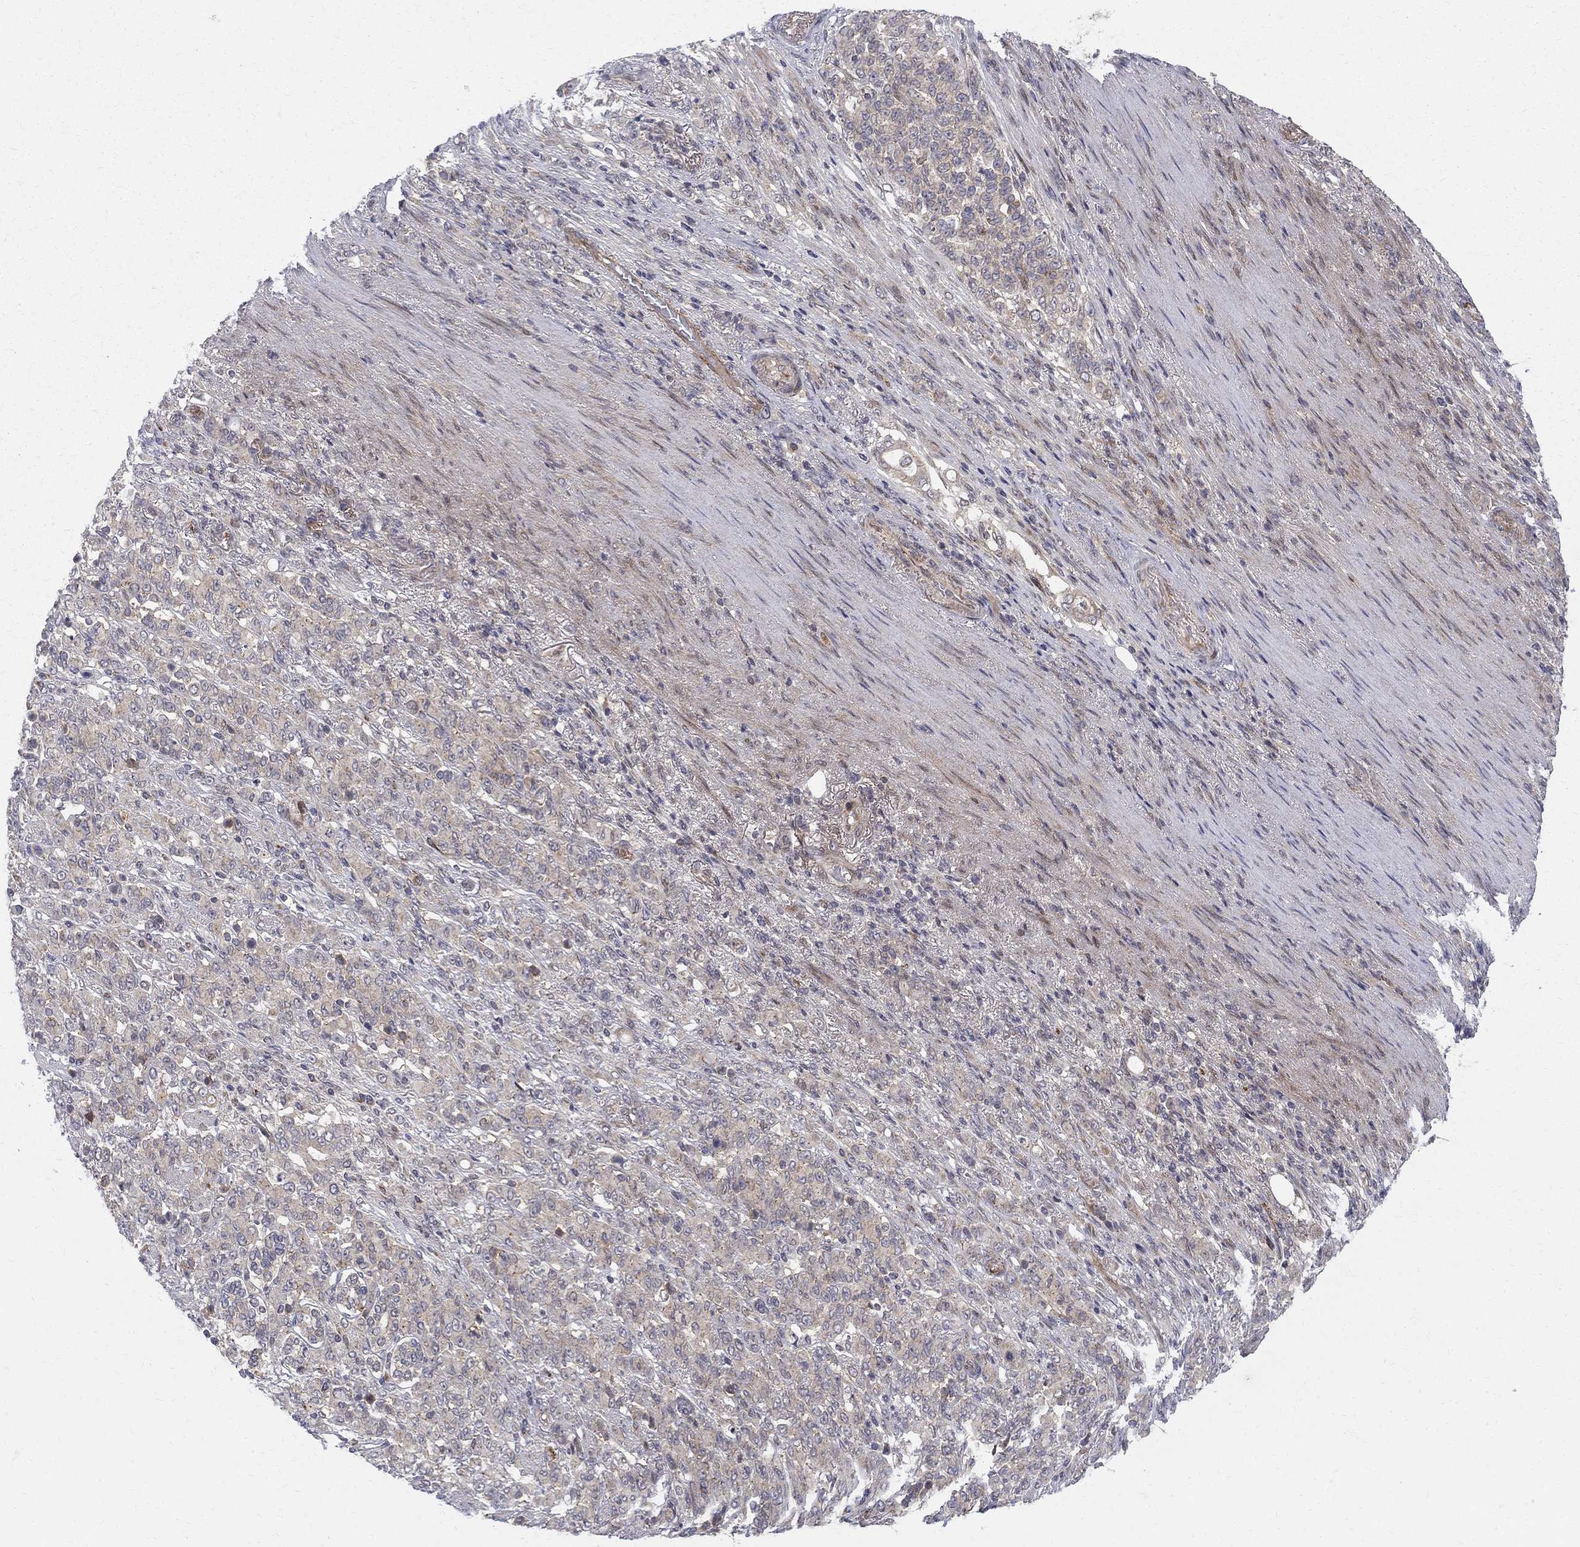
{"staining": {"intensity": "negative", "quantity": "none", "location": "none"}, "tissue": "stomach cancer", "cell_type": "Tumor cells", "image_type": "cancer", "snomed": [{"axis": "morphology", "description": "Normal tissue, NOS"}, {"axis": "morphology", "description": "Adenocarcinoma, NOS"}, {"axis": "topography", "description": "Stomach"}], "caption": "Immunohistochemical staining of stomach adenocarcinoma demonstrates no significant expression in tumor cells.", "gene": "WDR19", "patient": {"sex": "female", "age": 79}}